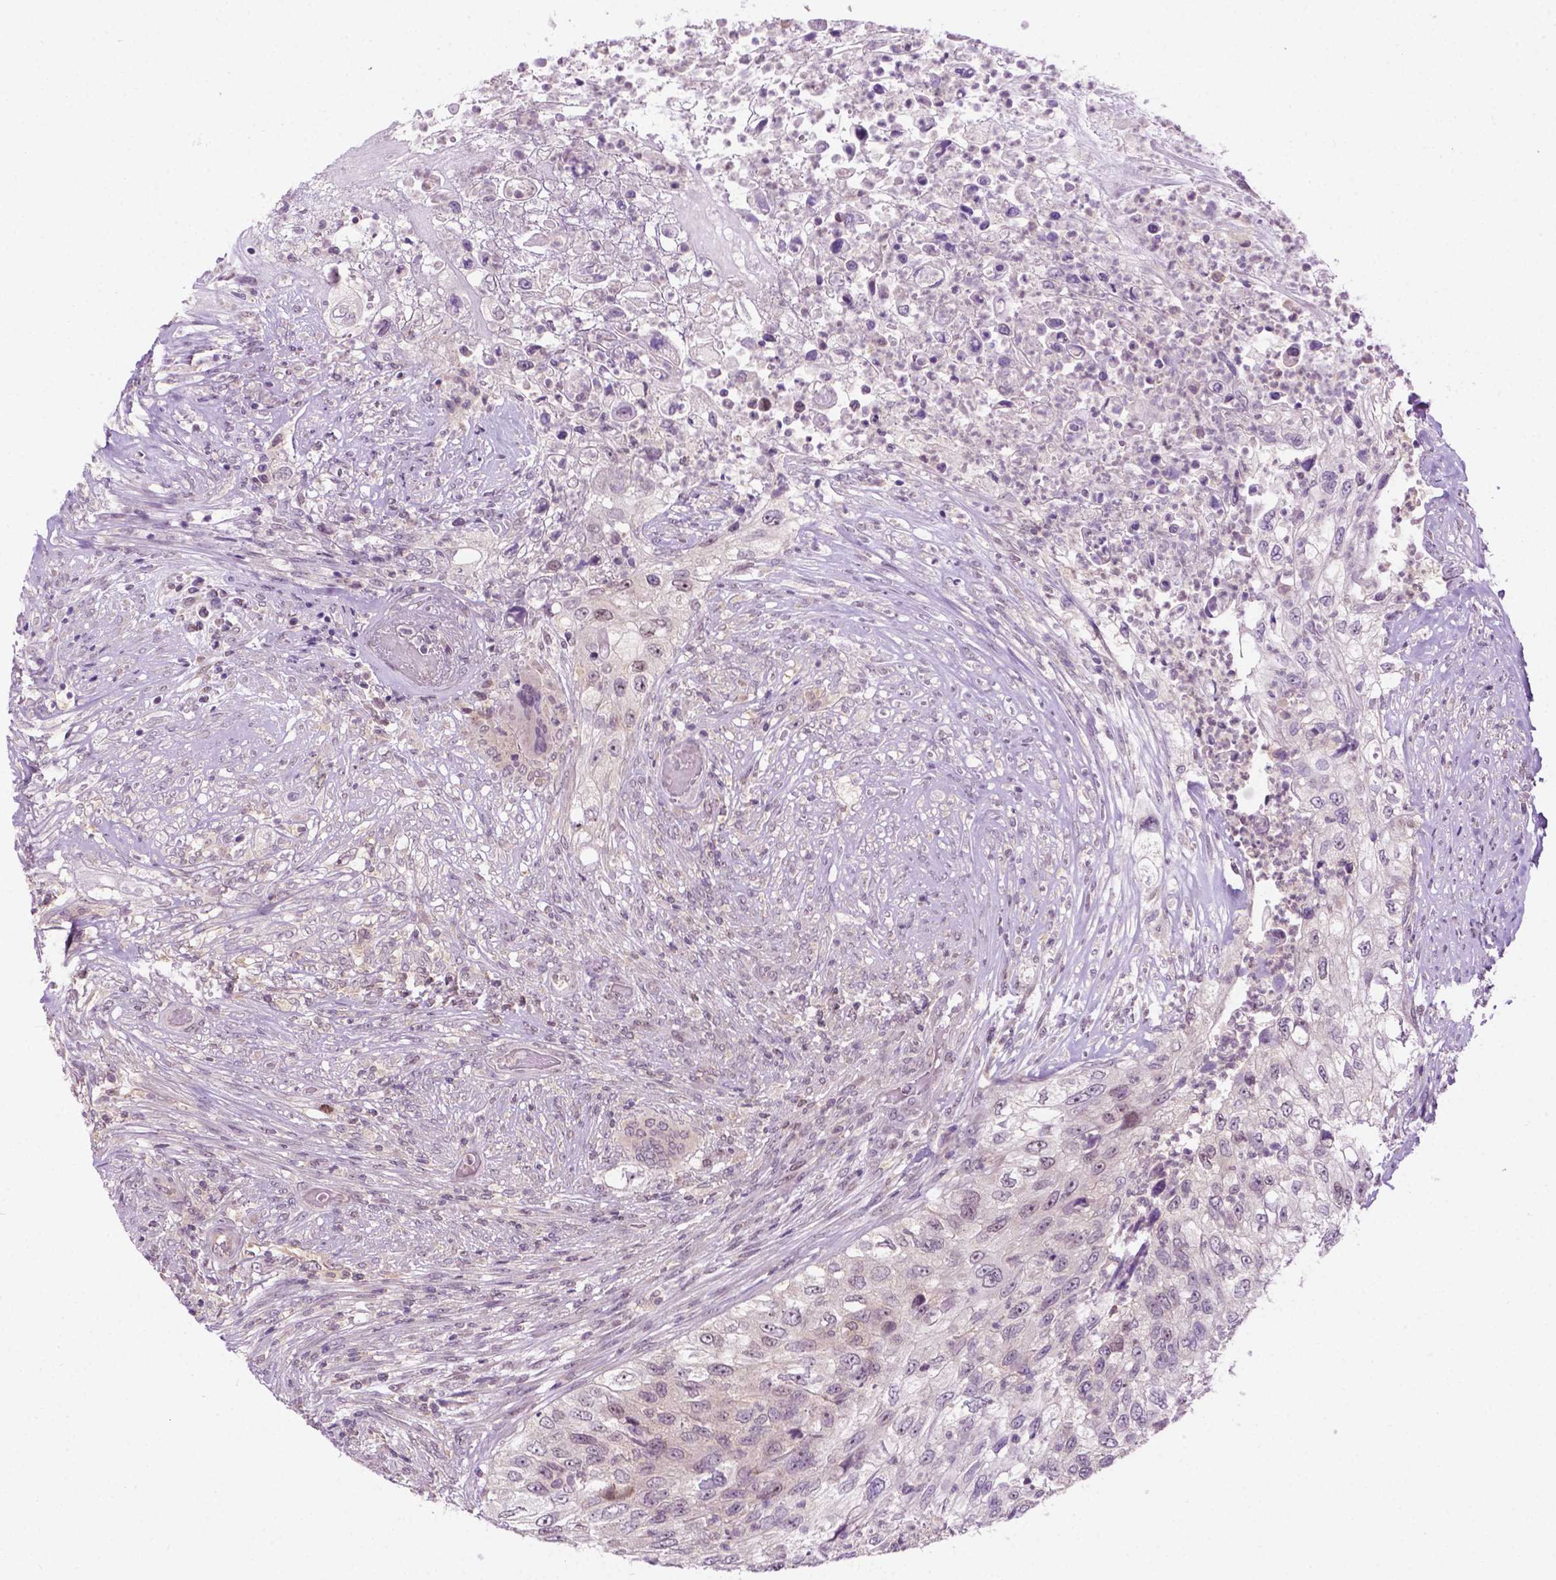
{"staining": {"intensity": "moderate", "quantity": "<25%", "location": "nuclear"}, "tissue": "urothelial cancer", "cell_type": "Tumor cells", "image_type": "cancer", "snomed": [{"axis": "morphology", "description": "Urothelial carcinoma, High grade"}, {"axis": "topography", "description": "Urinary bladder"}], "caption": "Urothelial carcinoma (high-grade) stained with a brown dye reveals moderate nuclear positive expression in approximately <25% of tumor cells.", "gene": "DENND4A", "patient": {"sex": "female", "age": 60}}